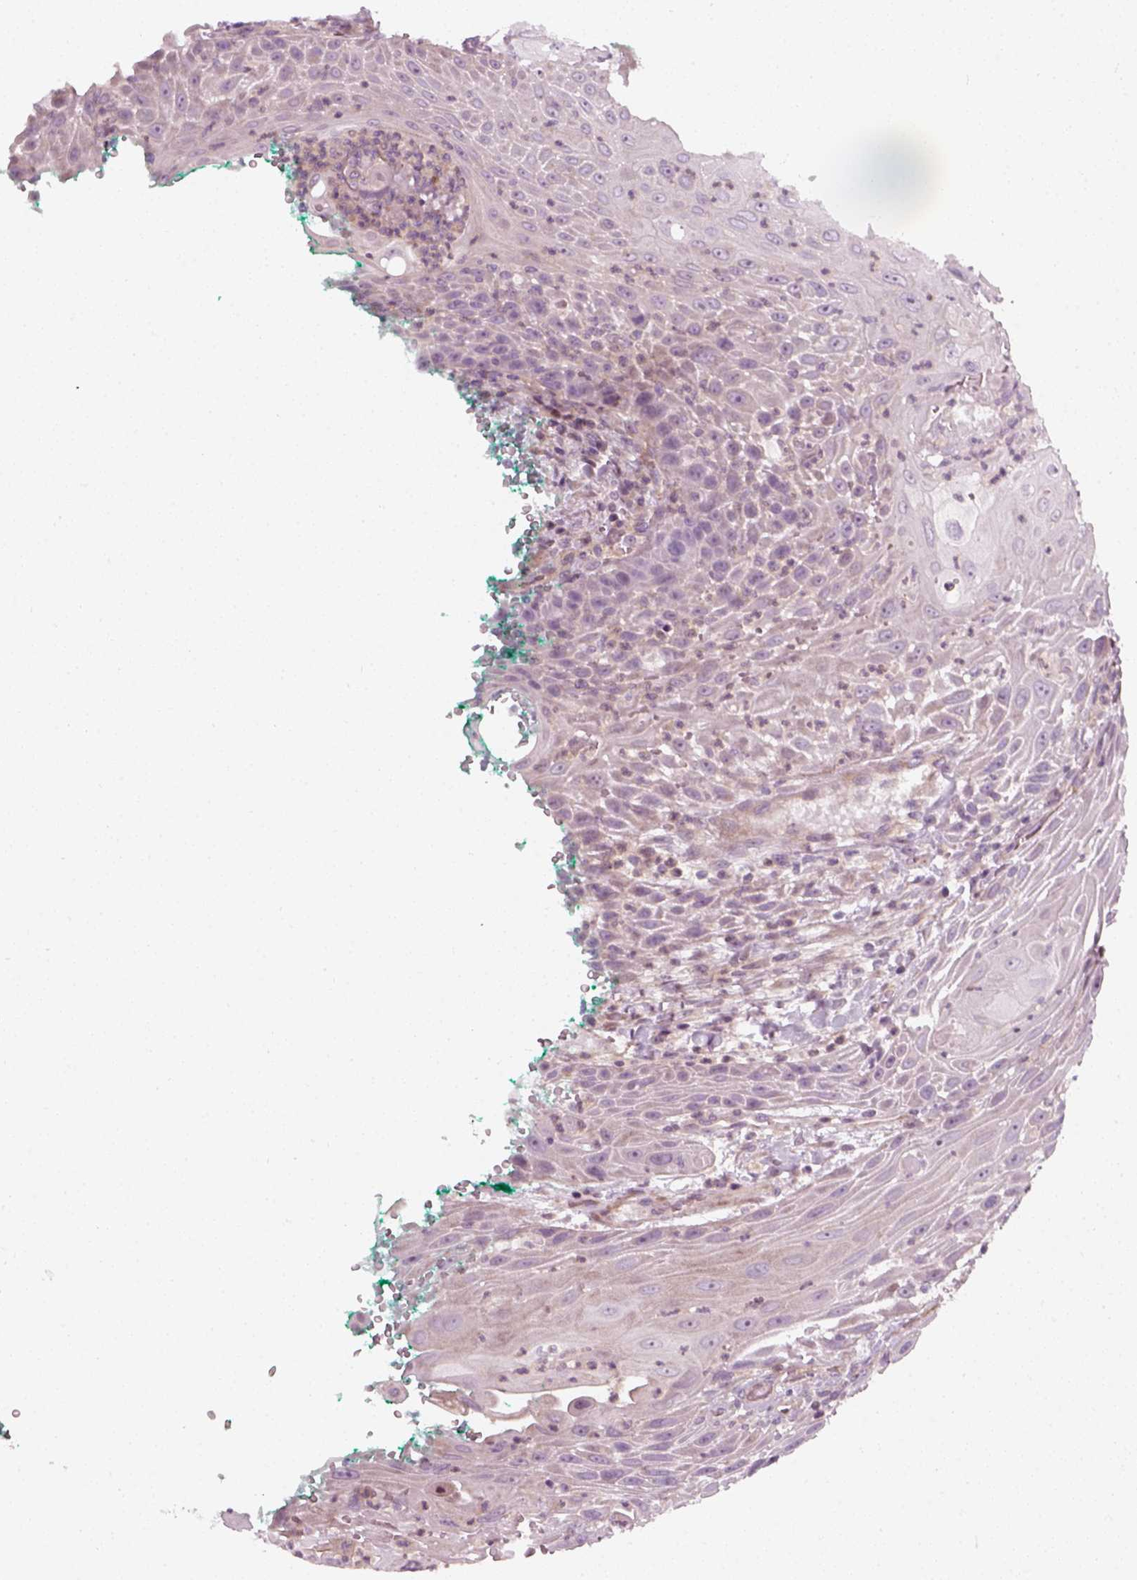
{"staining": {"intensity": "negative", "quantity": "none", "location": "none"}, "tissue": "head and neck cancer", "cell_type": "Tumor cells", "image_type": "cancer", "snomed": [{"axis": "morphology", "description": "Squamous cell carcinoma, NOS"}, {"axis": "topography", "description": "Head-Neck"}], "caption": "Tumor cells are negative for brown protein staining in head and neck cancer.", "gene": "DNASE1L1", "patient": {"sex": "male", "age": 69}}